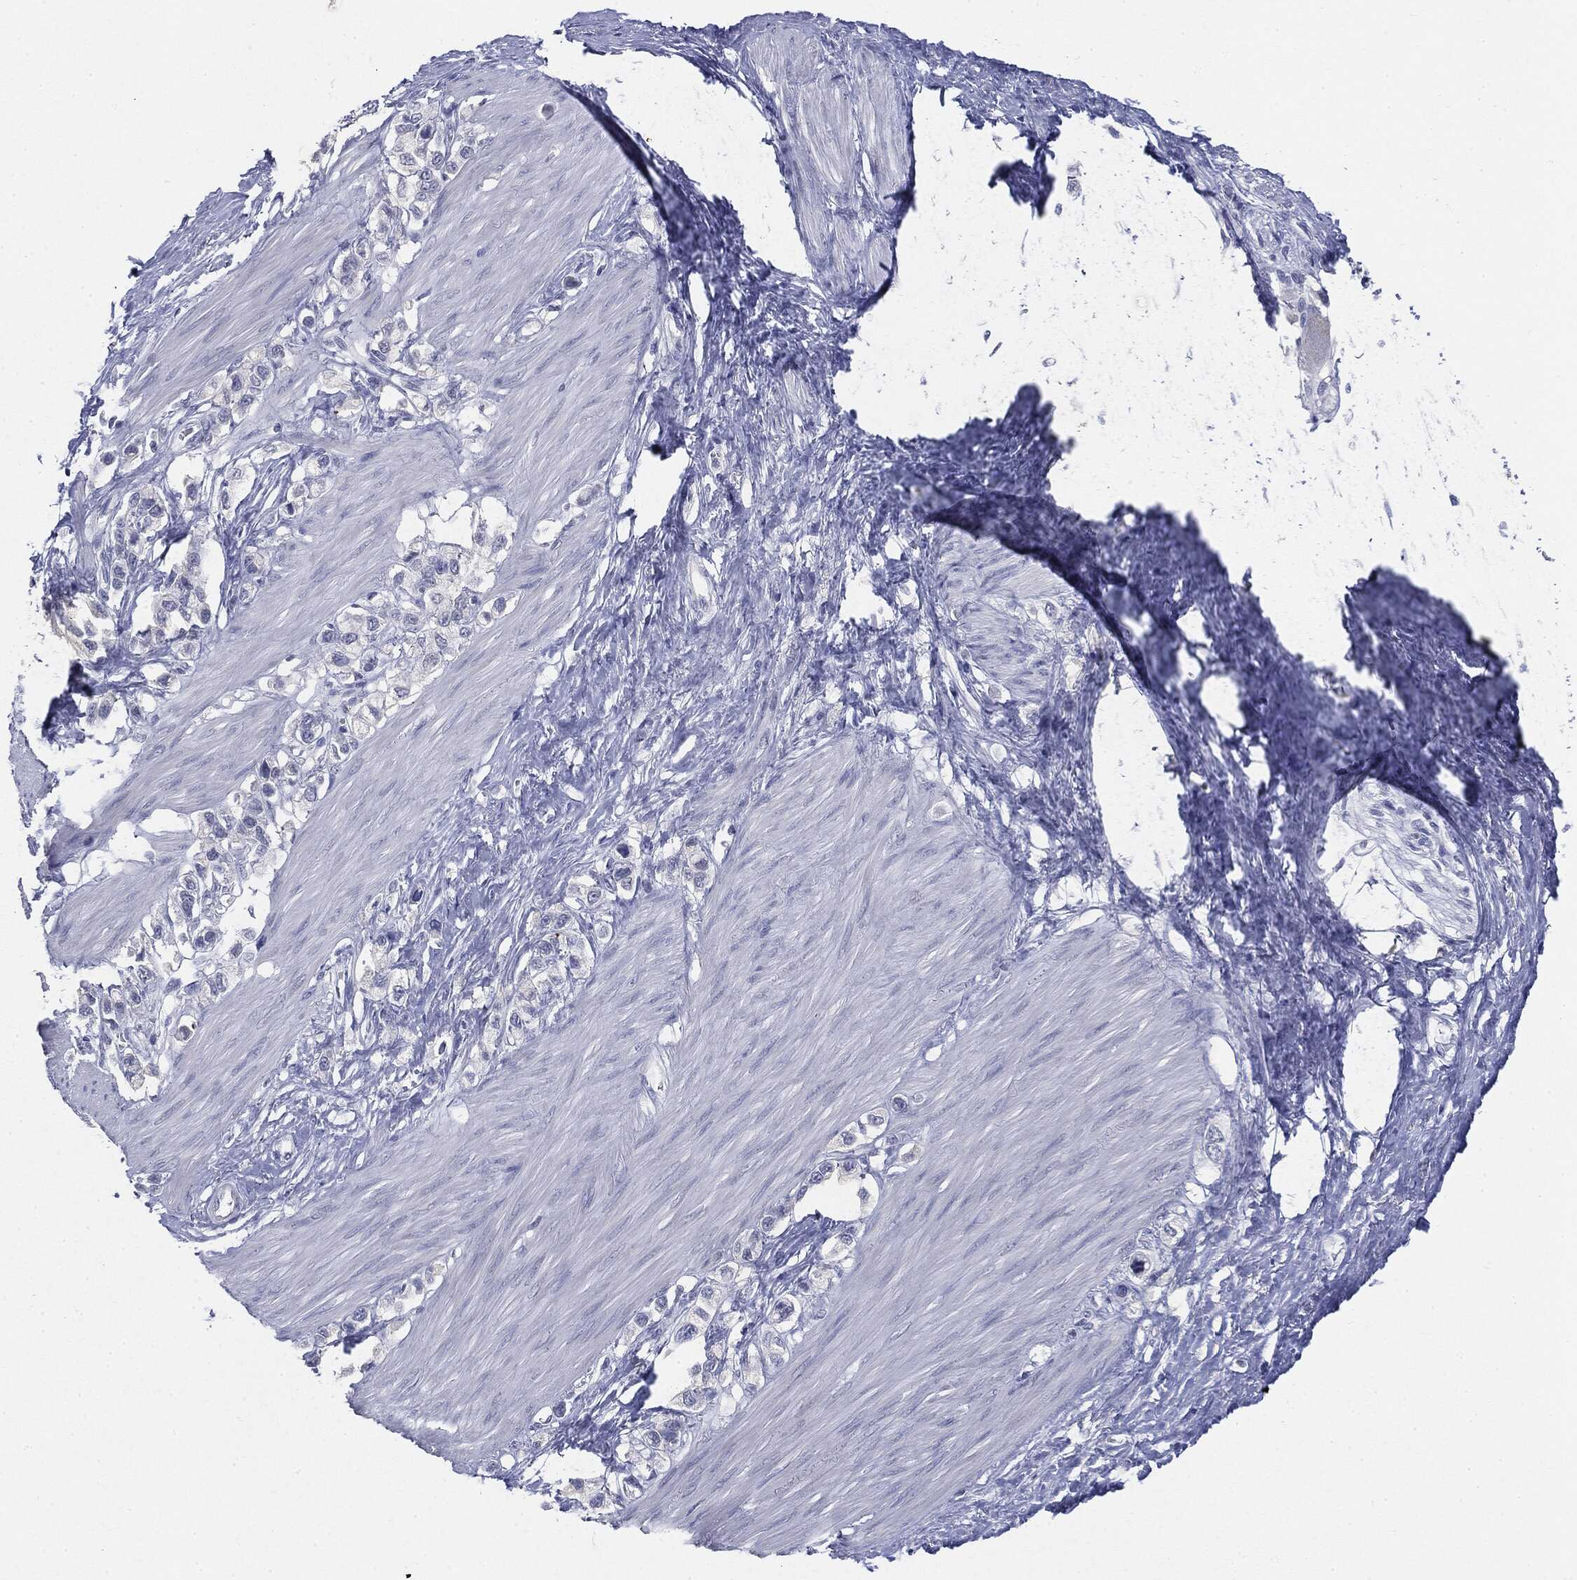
{"staining": {"intensity": "negative", "quantity": "none", "location": "none"}, "tissue": "stomach cancer", "cell_type": "Tumor cells", "image_type": "cancer", "snomed": [{"axis": "morphology", "description": "Normal tissue, NOS"}, {"axis": "morphology", "description": "Adenocarcinoma, NOS"}, {"axis": "morphology", "description": "Adenocarcinoma, High grade"}, {"axis": "topography", "description": "Stomach, upper"}, {"axis": "topography", "description": "Stomach"}], "caption": "Stomach cancer (adenocarcinoma (high-grade)) was stained to show a protein in brown. There is no significant expression in tumor cells.", "gene": "CGB1", "patient": {"sex": "female", "age": 65}}